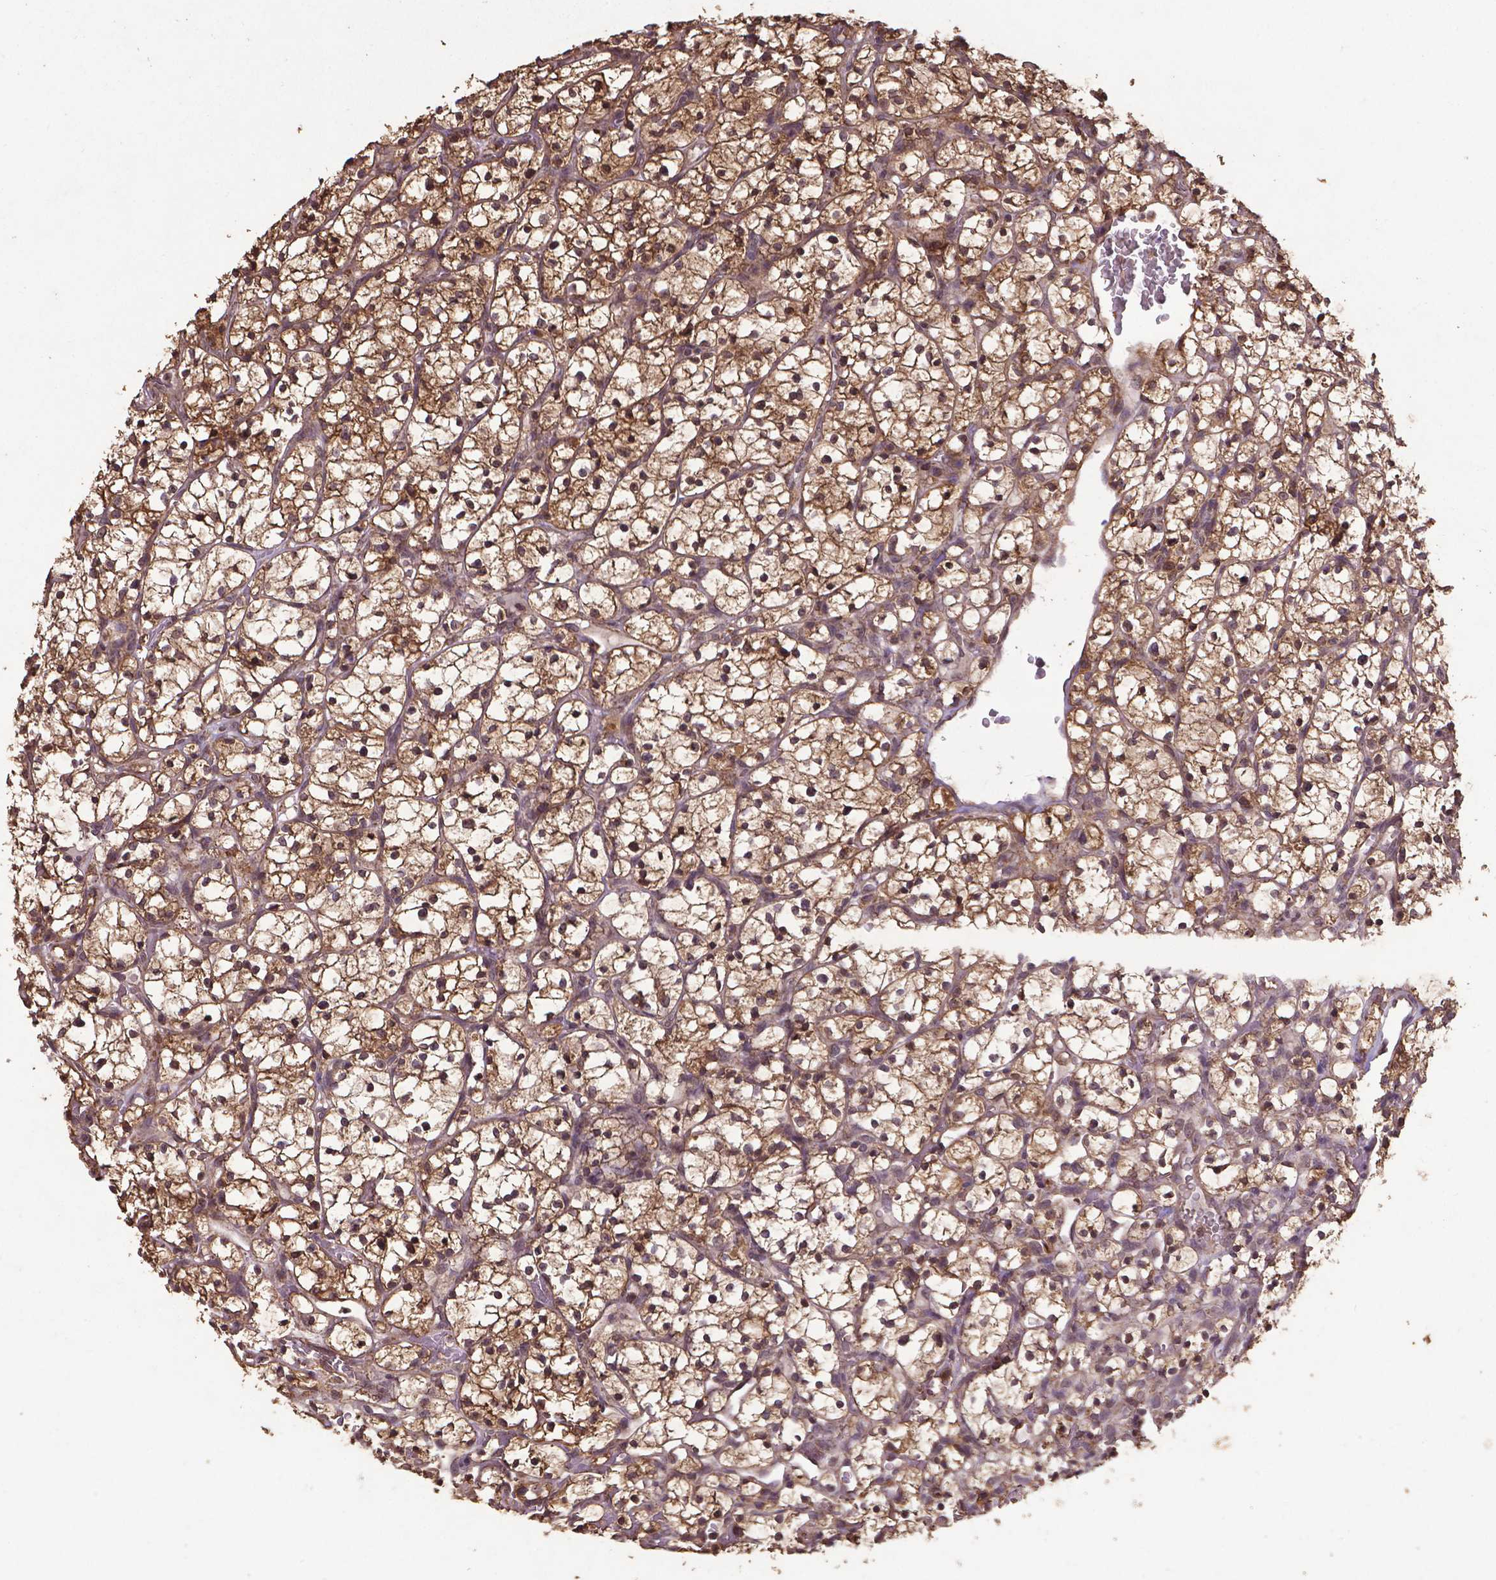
{"staining": {"intensity": "moderate", "quantity": ">75%", "location": "cytoplasmic/membranous,nuclear"}, "tissue": "renal cancer", "cell_type": "Tumor cells", "image_type": "cancer", "snomed": [{"axis": "morphology", "description": "Adenocarcinoma, NOS"}, {"axis": "topography", "description": "Kidney"}], "caption": "High-power microscopy captured an immunohistochemistry histopathology image of adenocarcinoma (renal), revealing moderate cytoplasmic/membranous and nuclear positivity in approximately >75% of tumor cells.", "gene": "DCAF1", "patient": {"sex": "female", "age": 64}}